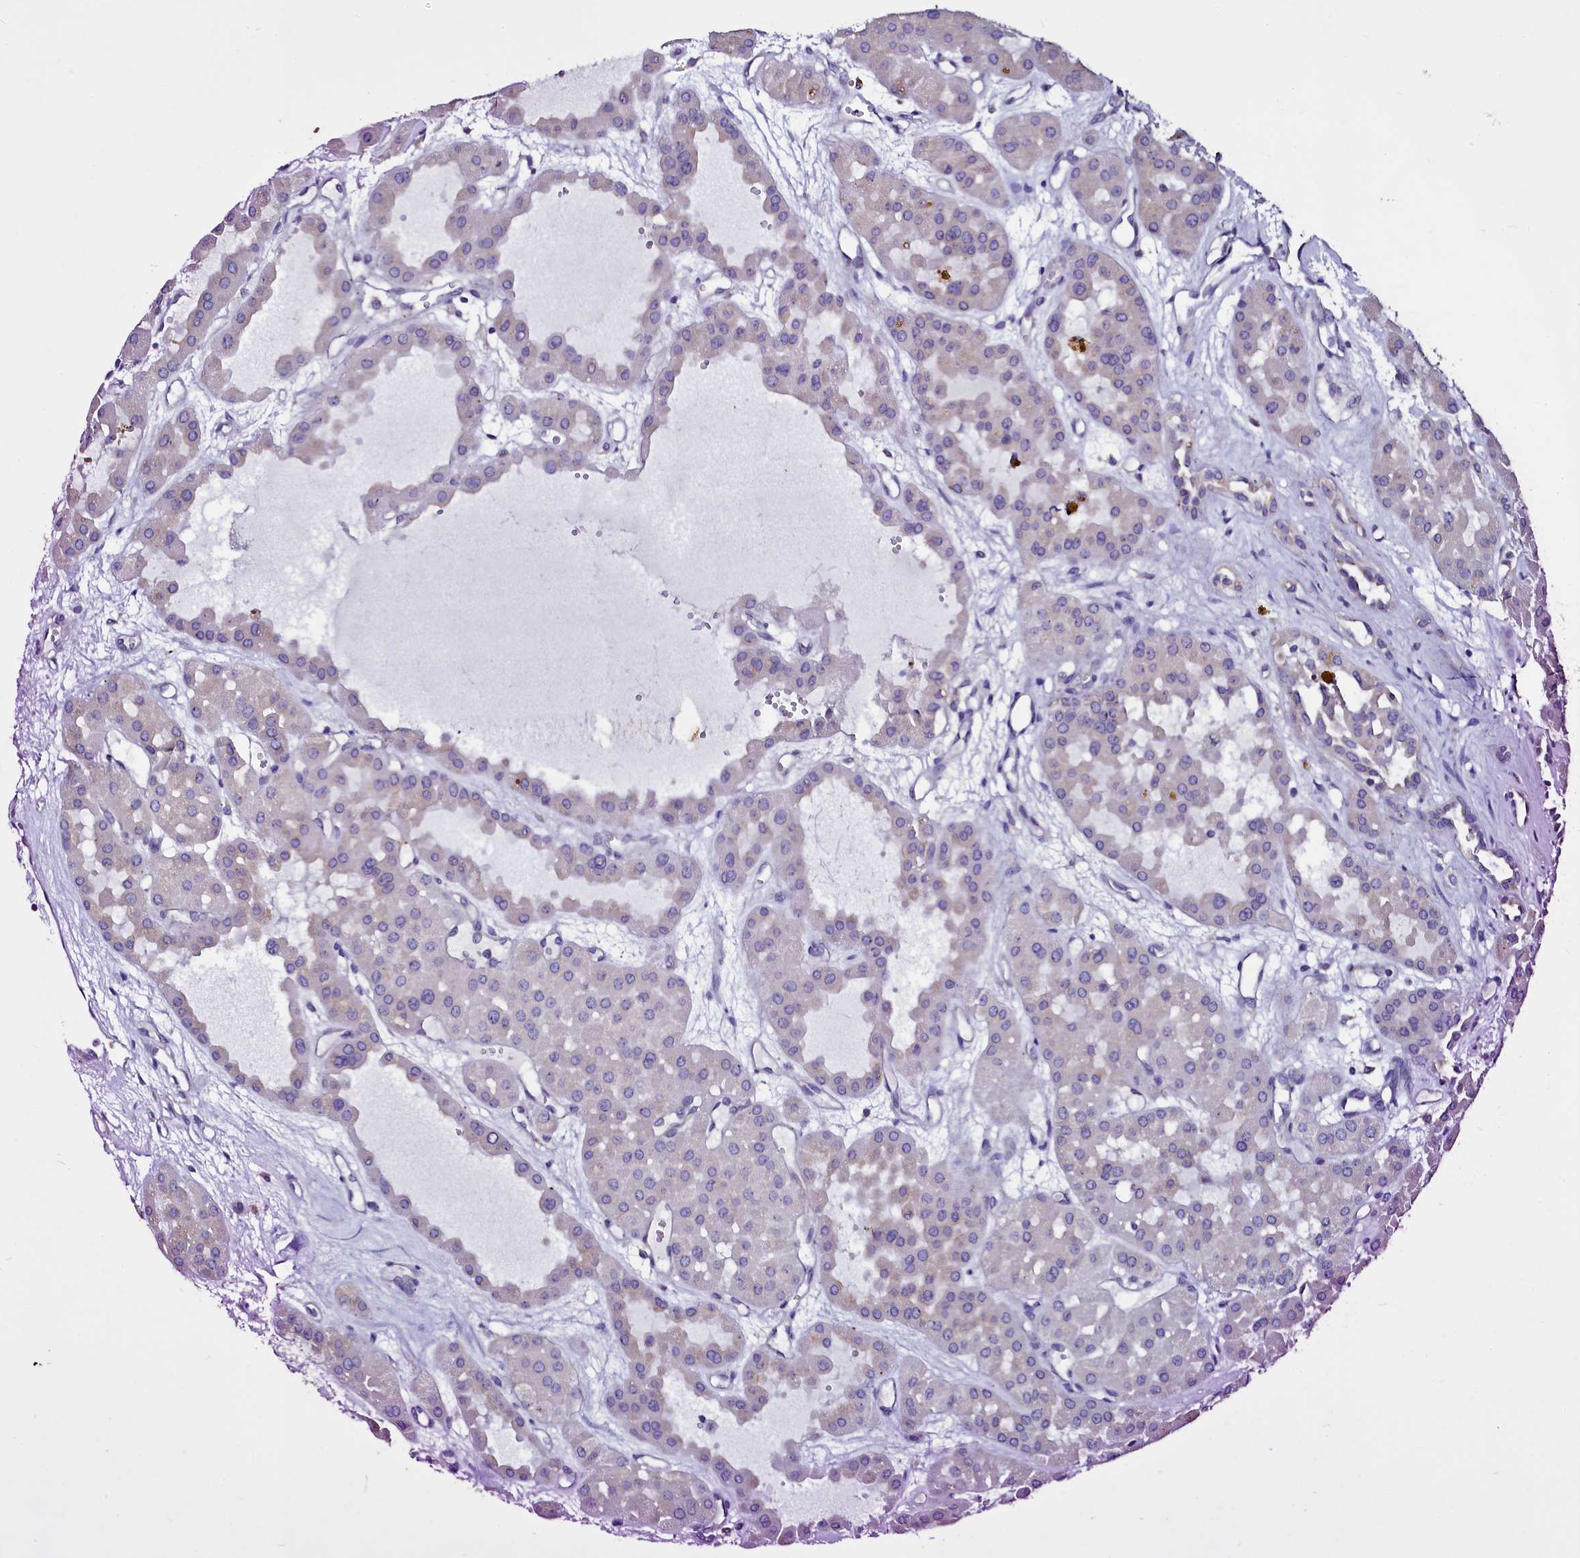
{"staining": {"intensity": "negative", "quantity": "none", "location": "none"}, "tissue": "renal cancer", "cell_type": "Tumor cells", "image_type": "cancer", "snomed": [{"axis": "morphology", "description": "Carcinoma, NOS"}, {"axis": "topography", "description": "Kidney"}], "caption": "A high-resolution histopathology image shows IHC staining of renal cancer (carcinoma), which reveals no significant expression in tumor cells.", "gene": "SELENOT", "patient": {"sex": "female", "age": 75}}